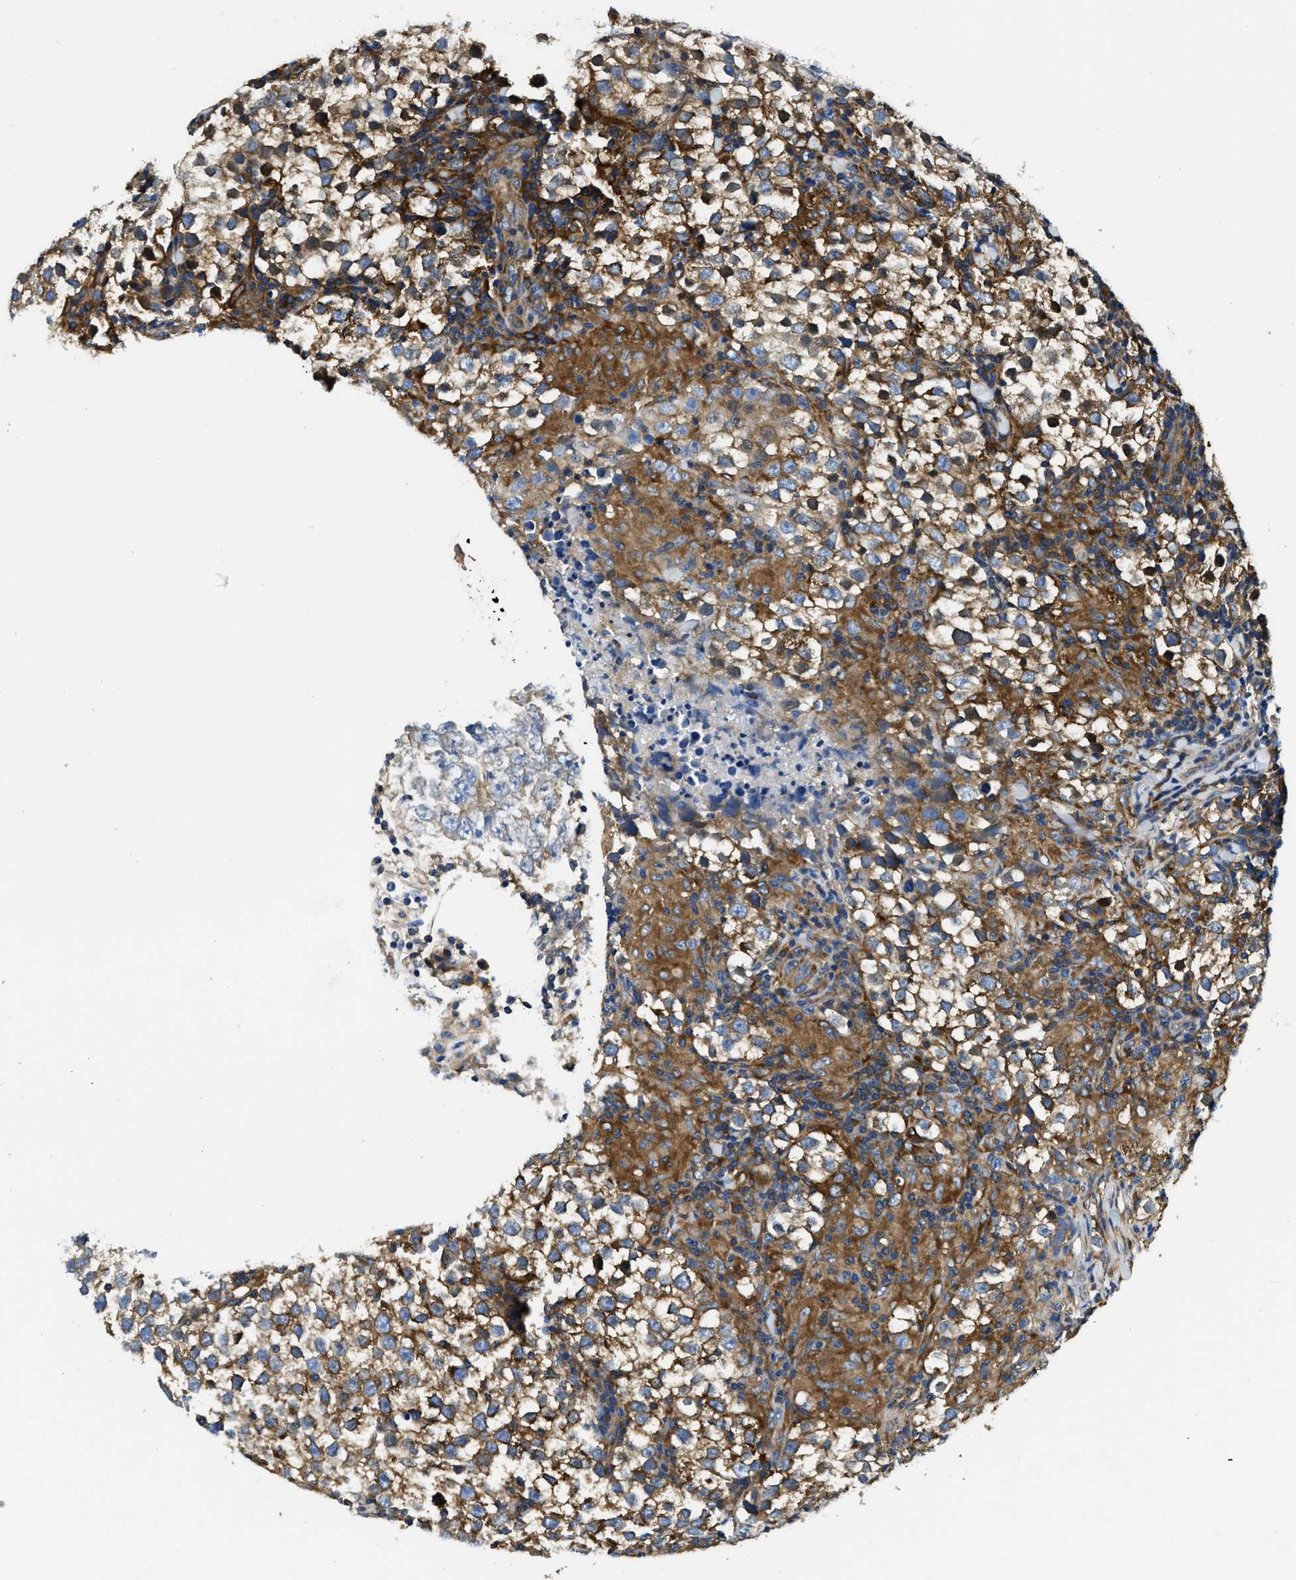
{"staining": {"intensity": "moderate", "quantity": ">75%", "location": "cytoplasmic/membranous"}, "tissue": "testis cancer", "cell_type": "Tumor cells", "image_type": "cancer", "snomed": [{"axis": "morphology", "description": "Seminoma, NOS"}, {"axis": "morphology", "description": "Carcinoma, Embryonal, NOS"}, {"axis": "topography", "description": "Testis"}], "caption": "High-magnification brightfield microscopy of testis cancer stained with DAB (brown) and counterstained with hematoxylin (blue). tumor cells exhibit moderate cytoplasmic/membranous expression is appreciated in about>75% of cells. The protein is shown in brown color, while the nuclei are stained blue.", "gene": "STAT2", "patient": {"sex": "male", "age": 36}}